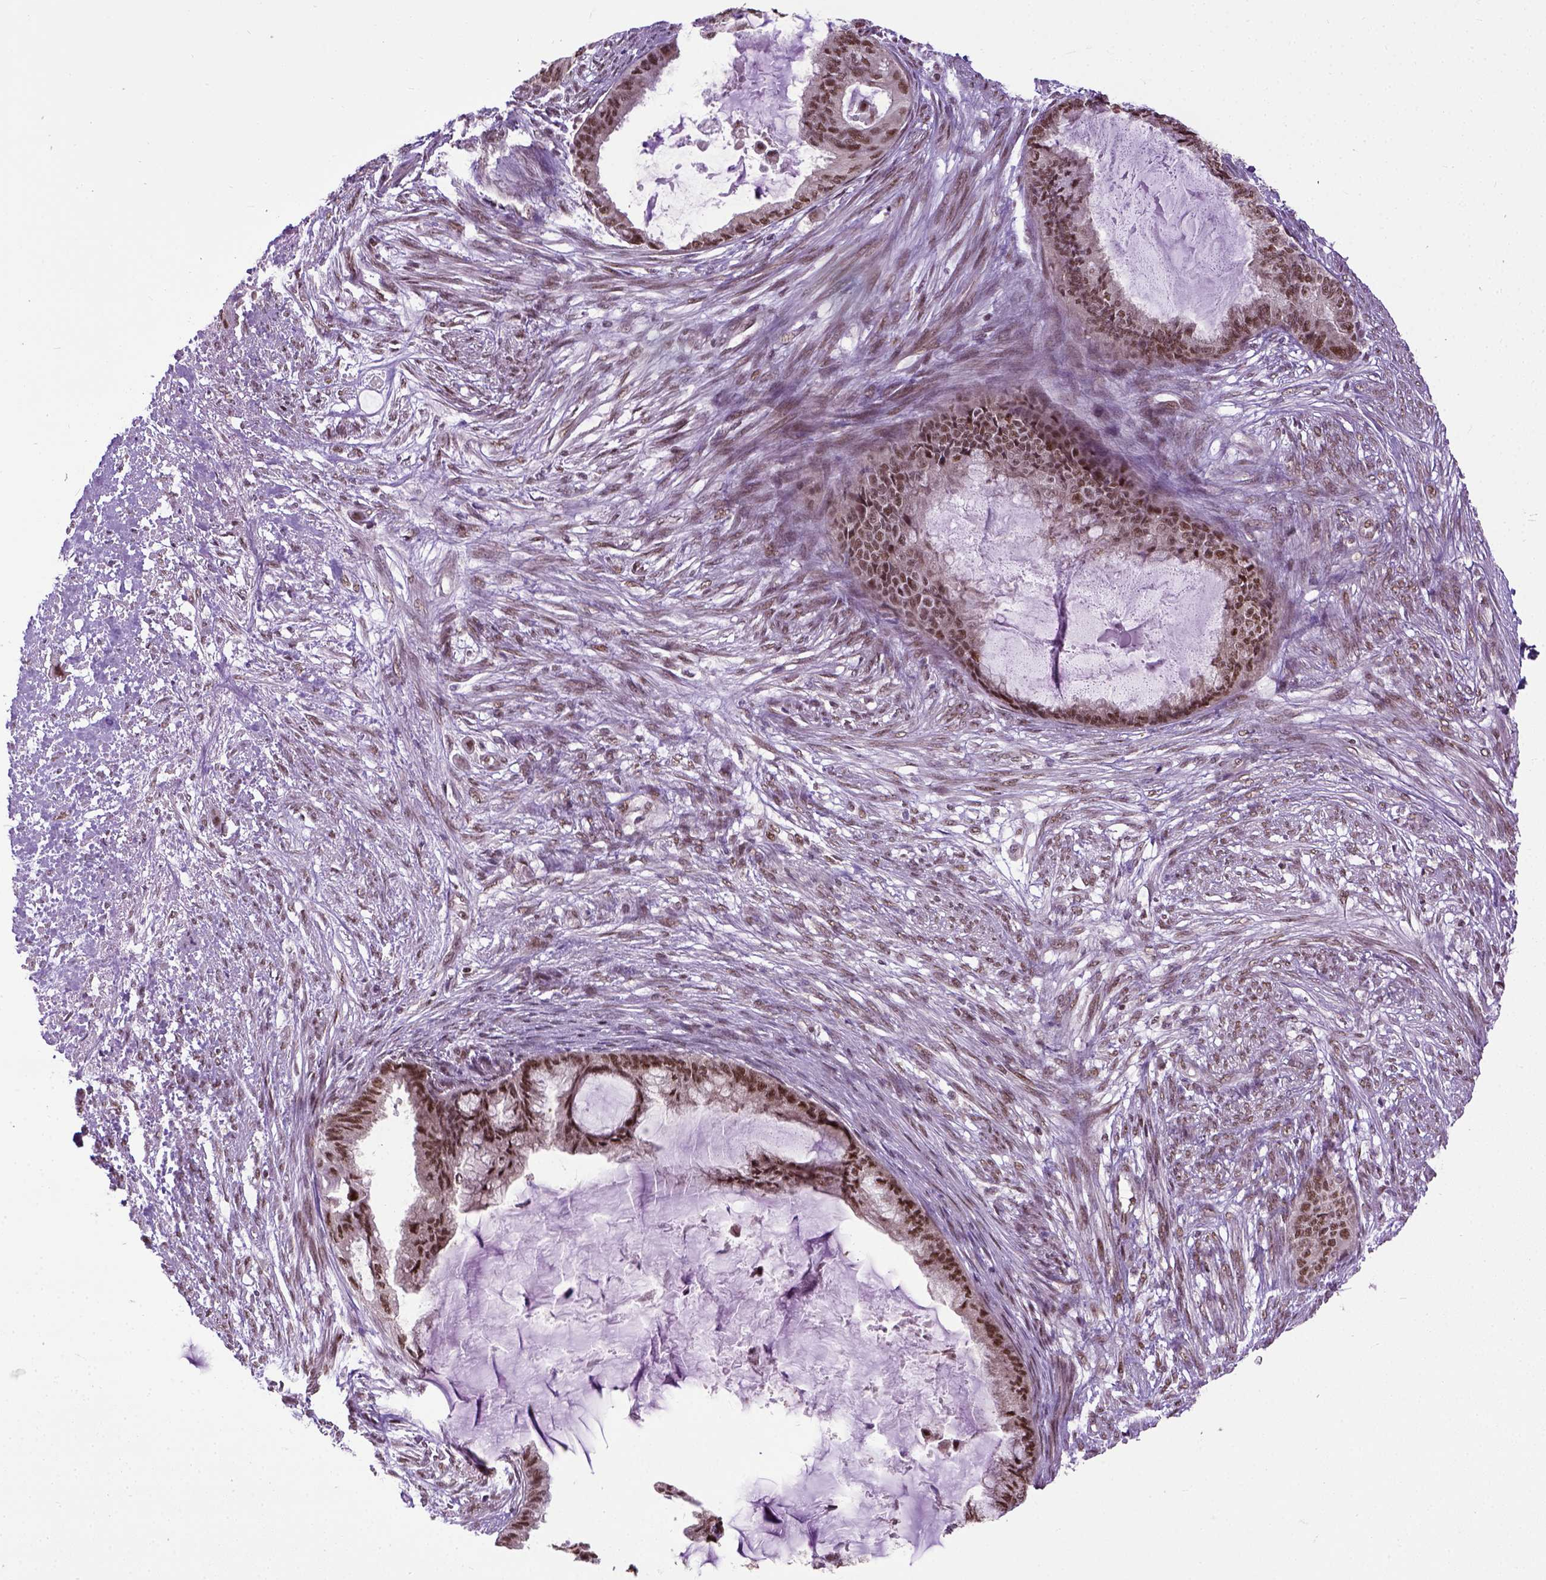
{"staining": {"intensity": "strong", "quantity": ">75%", "location": "nuclear"}, "tissue": "endometrial cancer", "cell_type": "Tumor cells", "image_type": "cancer", "snomed": [{"axis": "morphology", "description": "Adenocarcinoma, NOS"}, {"axis": "topography", "description": "Endometrium"}], "caption": "The photomicrograph demonstrates immunohistochemical staining of endometrial adenocarcinoma. There is strong nuclear positivity is seen in approximately >75% of tumor cells.", "gene": "UBA3", "patient": {"sex": "female", "age": 86}}